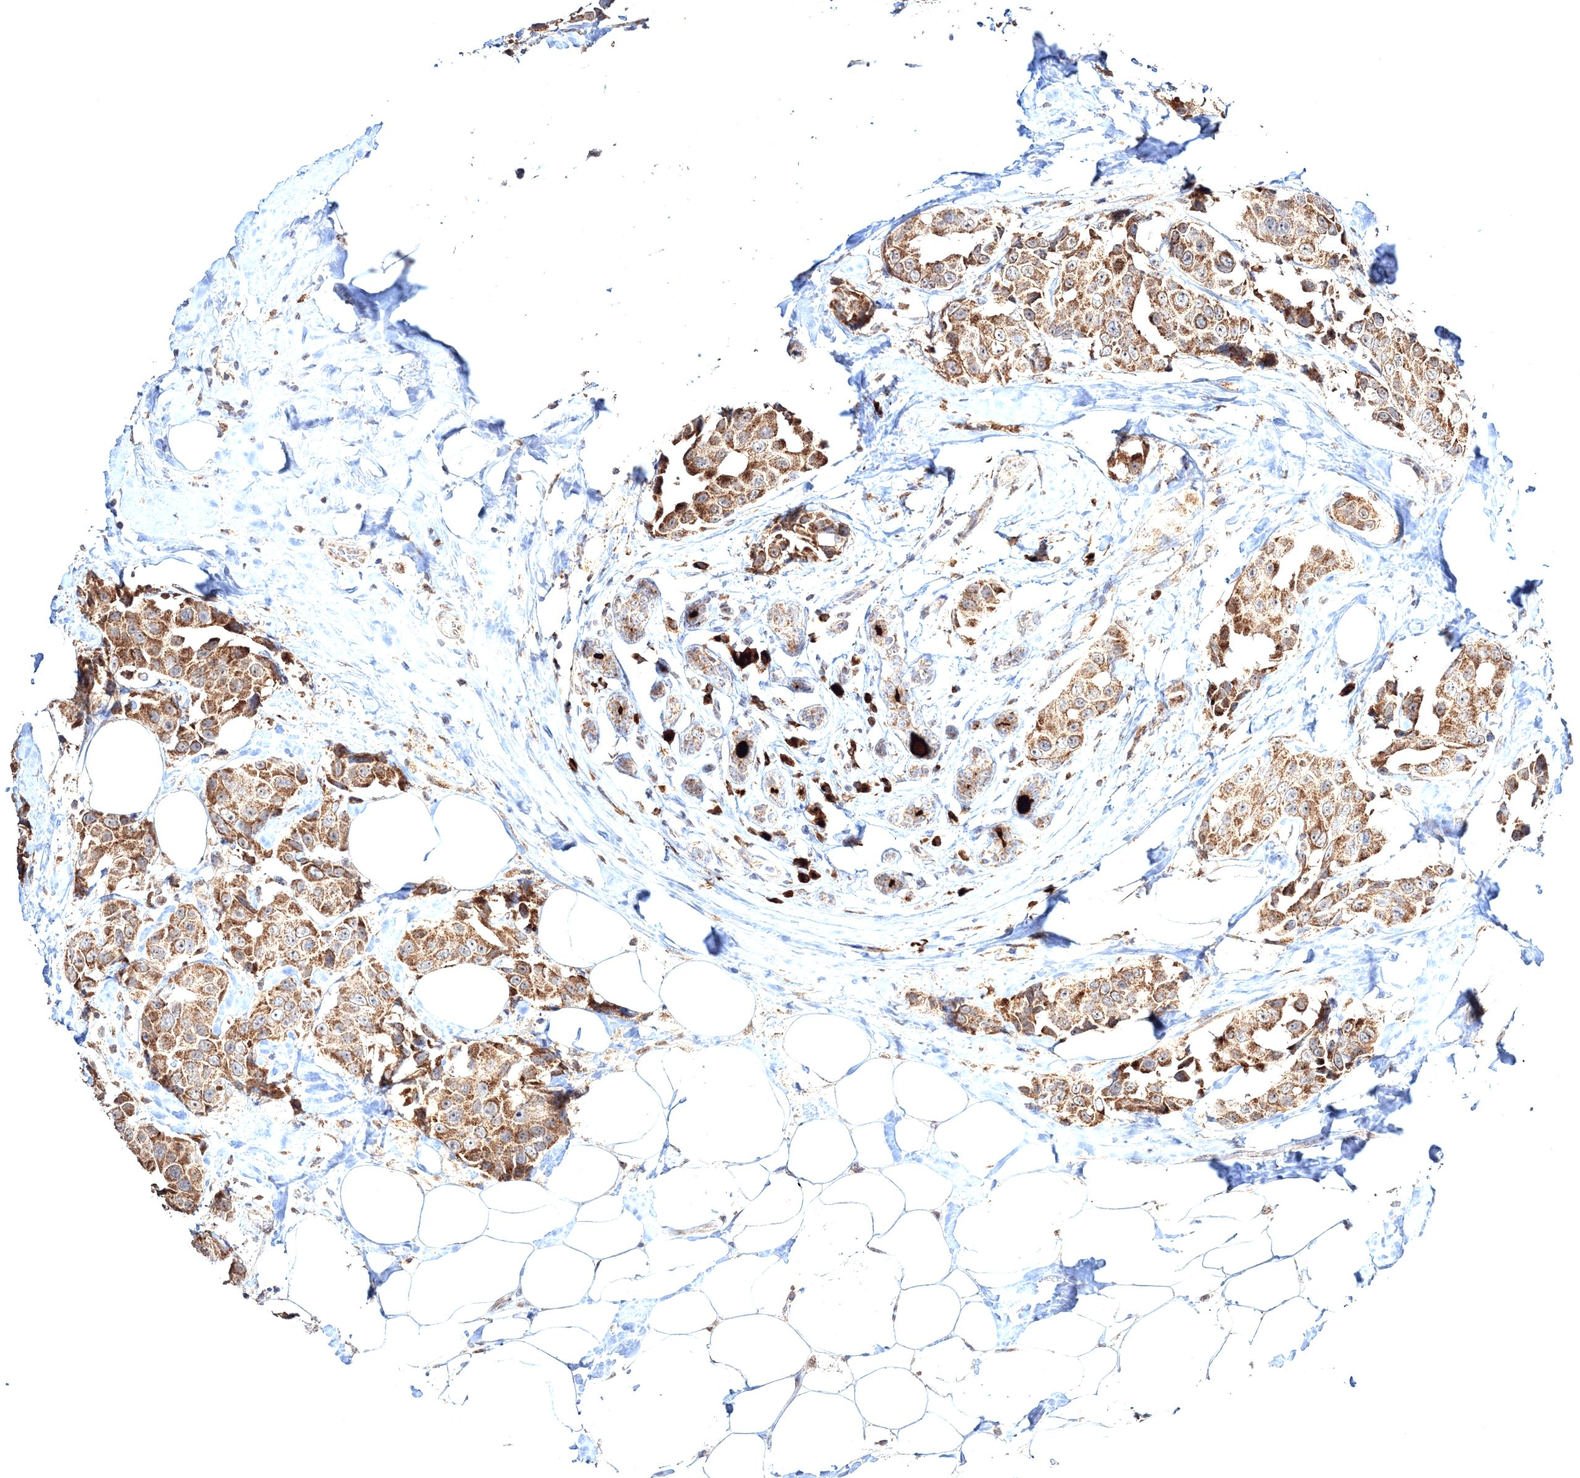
{"staining": {"intensity": "moderate", "quantity": ">75%", "location": "cytoplasmic/membranous"}, "tissue": "breast cancer", "cell_type": "Tumor cells", "image_type": "cancer", "snomed": [{"axis": "morphology", "description": "Normal tissue, NOS"}, {"axis": "morphology", "description": "Duct carcinoma"}, {"axis": "topography", "description": "Breast"}], "caption": "Approximately >75% of tumor cells in breast invasive ductal carcinoma exhibit moderate cytoplasmic/membranous protein staining as visualized by brown immunohistochemical staining.", "gene": "PEX13", "patient": {"sex": "female", "age": 39}}